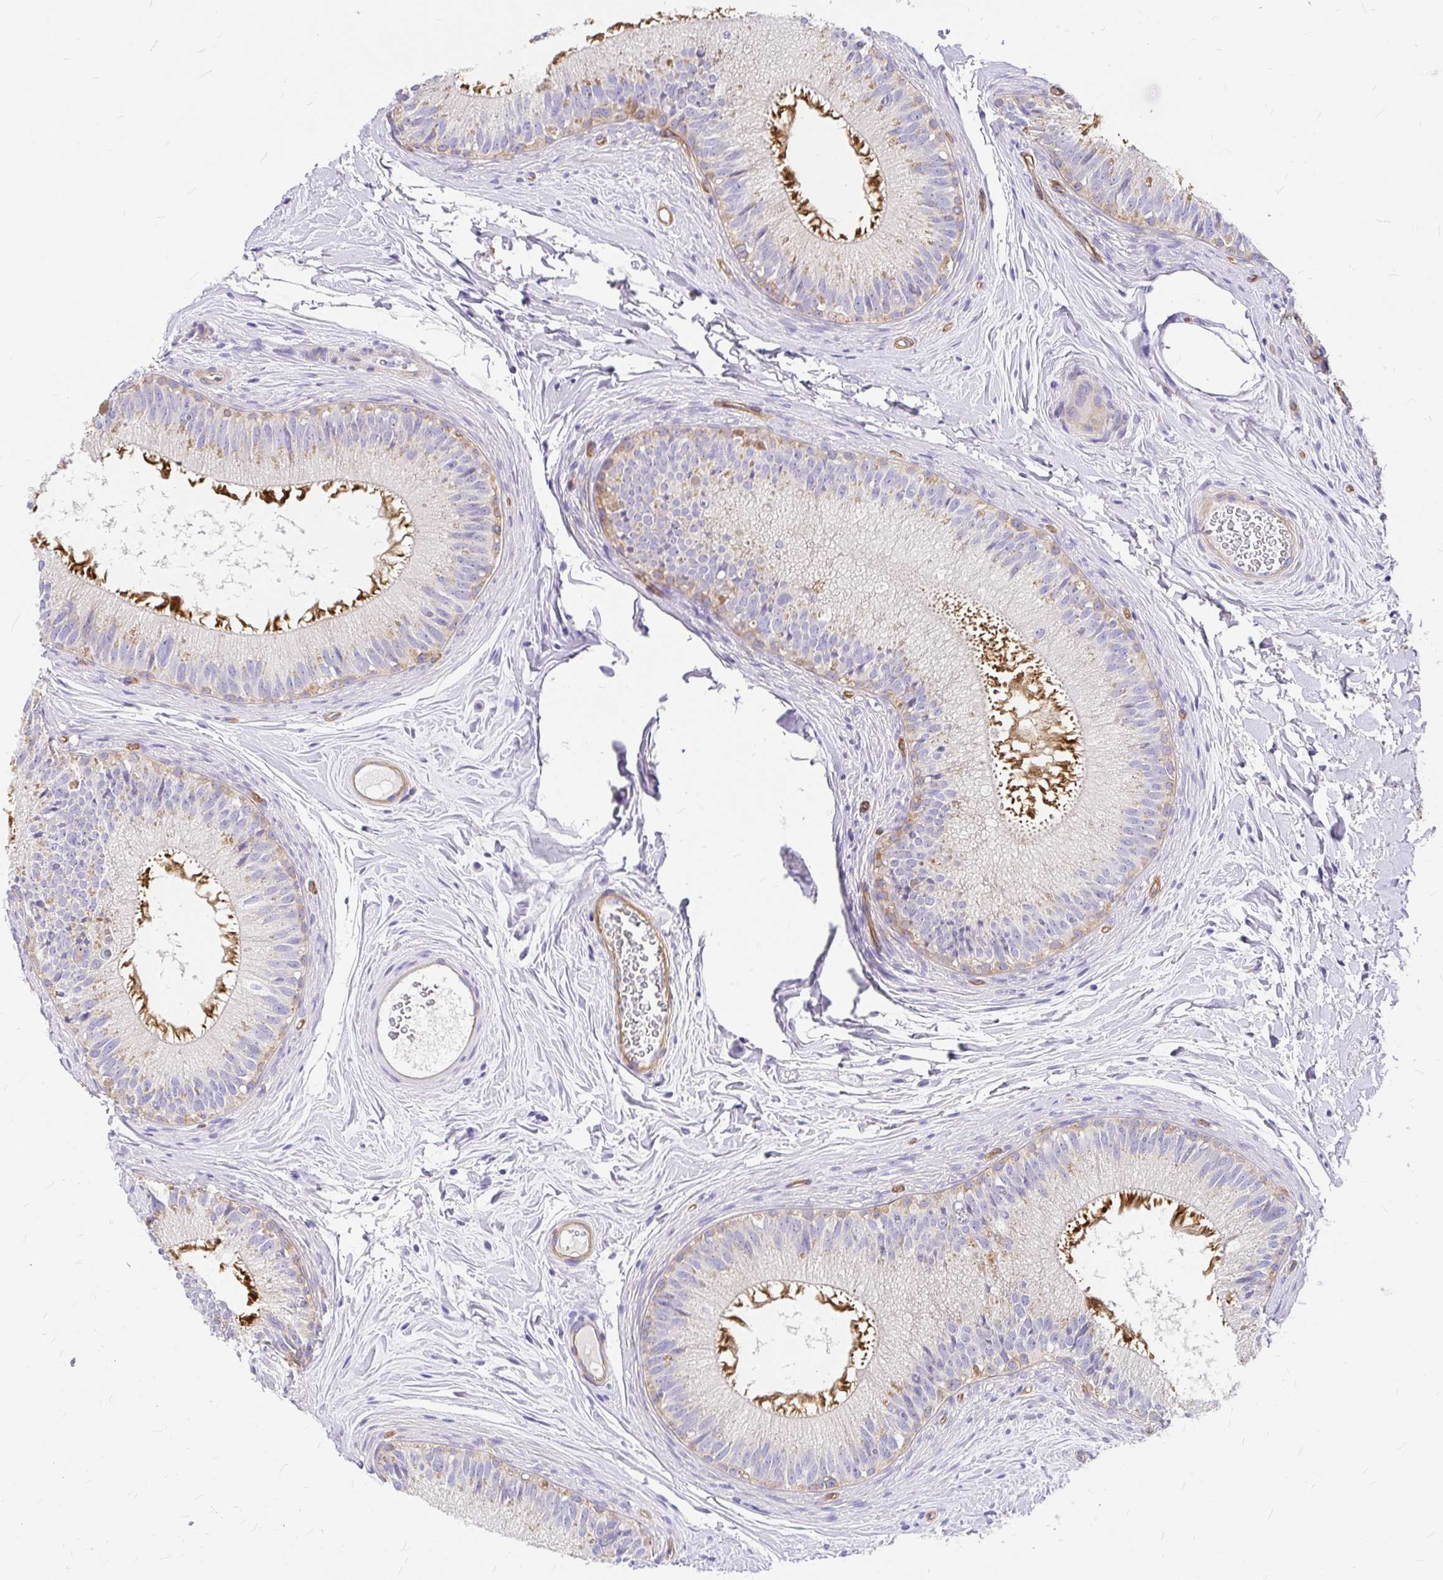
{"staining": {"intensity": "strong", "quantity": "25%-75%", "location": "cytoplasmic/membranous"}, "tissue": "epididymis", "cell_type": "Glandular cells", "image_type": "normal", "snomed": [{"axis": "morphology", "description": "Normal tissue, NOS"}, {"axis": "topography", "description": "Epididymis"}], "caption": "Epididymis stained with a brown dye displays strong cytoplasmic/membranous positive staining in approximately 25%-75% of glandular cells.", "gene": "MYO1B", "patient": {"sex": "male", "age": 44}}